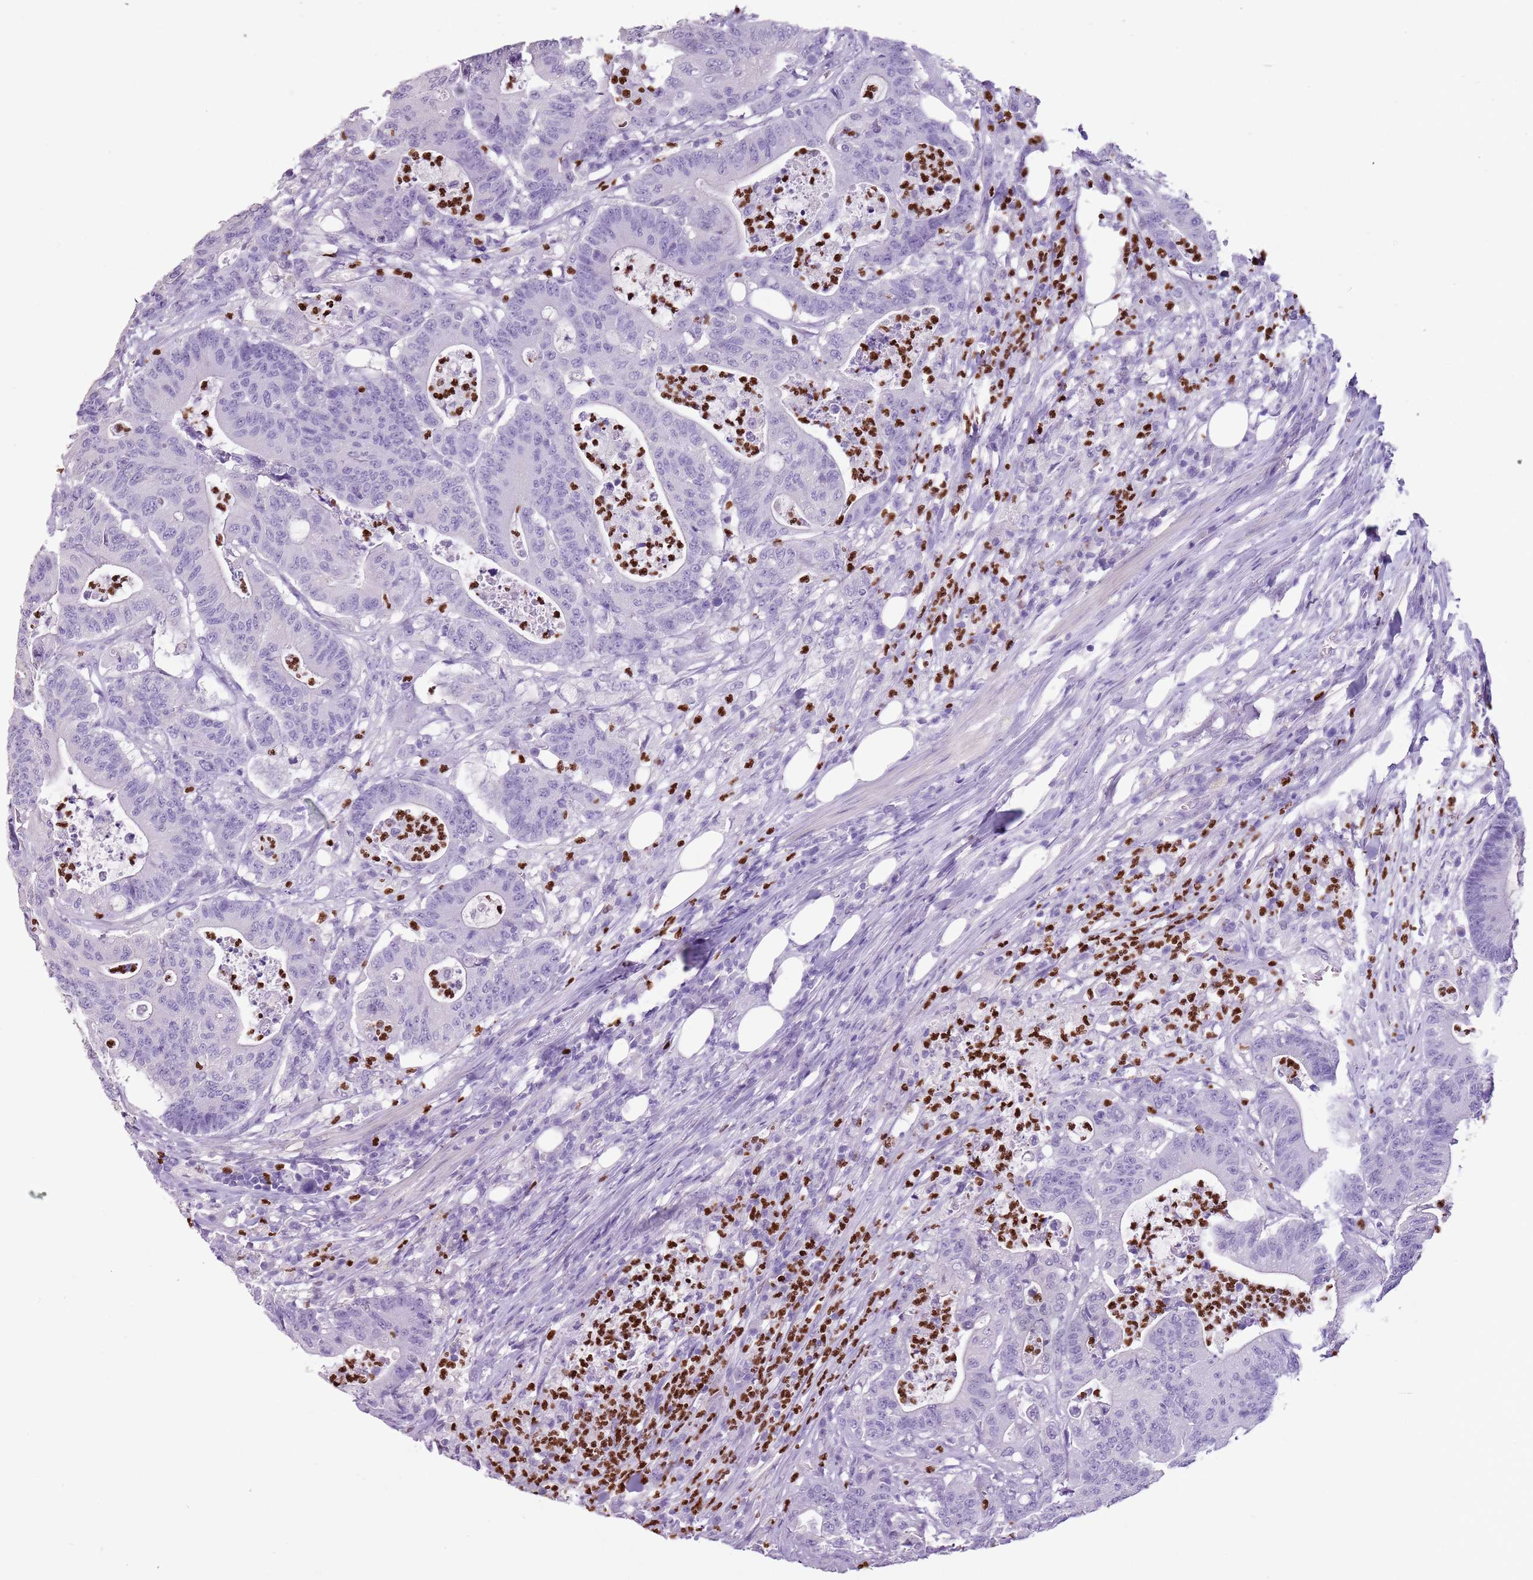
{"staining": {"intensity": "negative", "quantity": "none", "location": "none"}, "tissue": "colorectal cancer", "cell_type": "Tumor cells", "image_type": "cancer", "snomed": [{"axis": "morphology", "description": "Adenocarcinoma, NOS"}, {"axis": "topography", "description": "Colon"}], "caption": "Immunohistochemistry (IHC) micrograph of colorectal cancer stained for a protein (brown), which demonstrates no positivity in tumor cells.", "gene": "CELF6", "patient": {"sex": "female", "age": 84}}